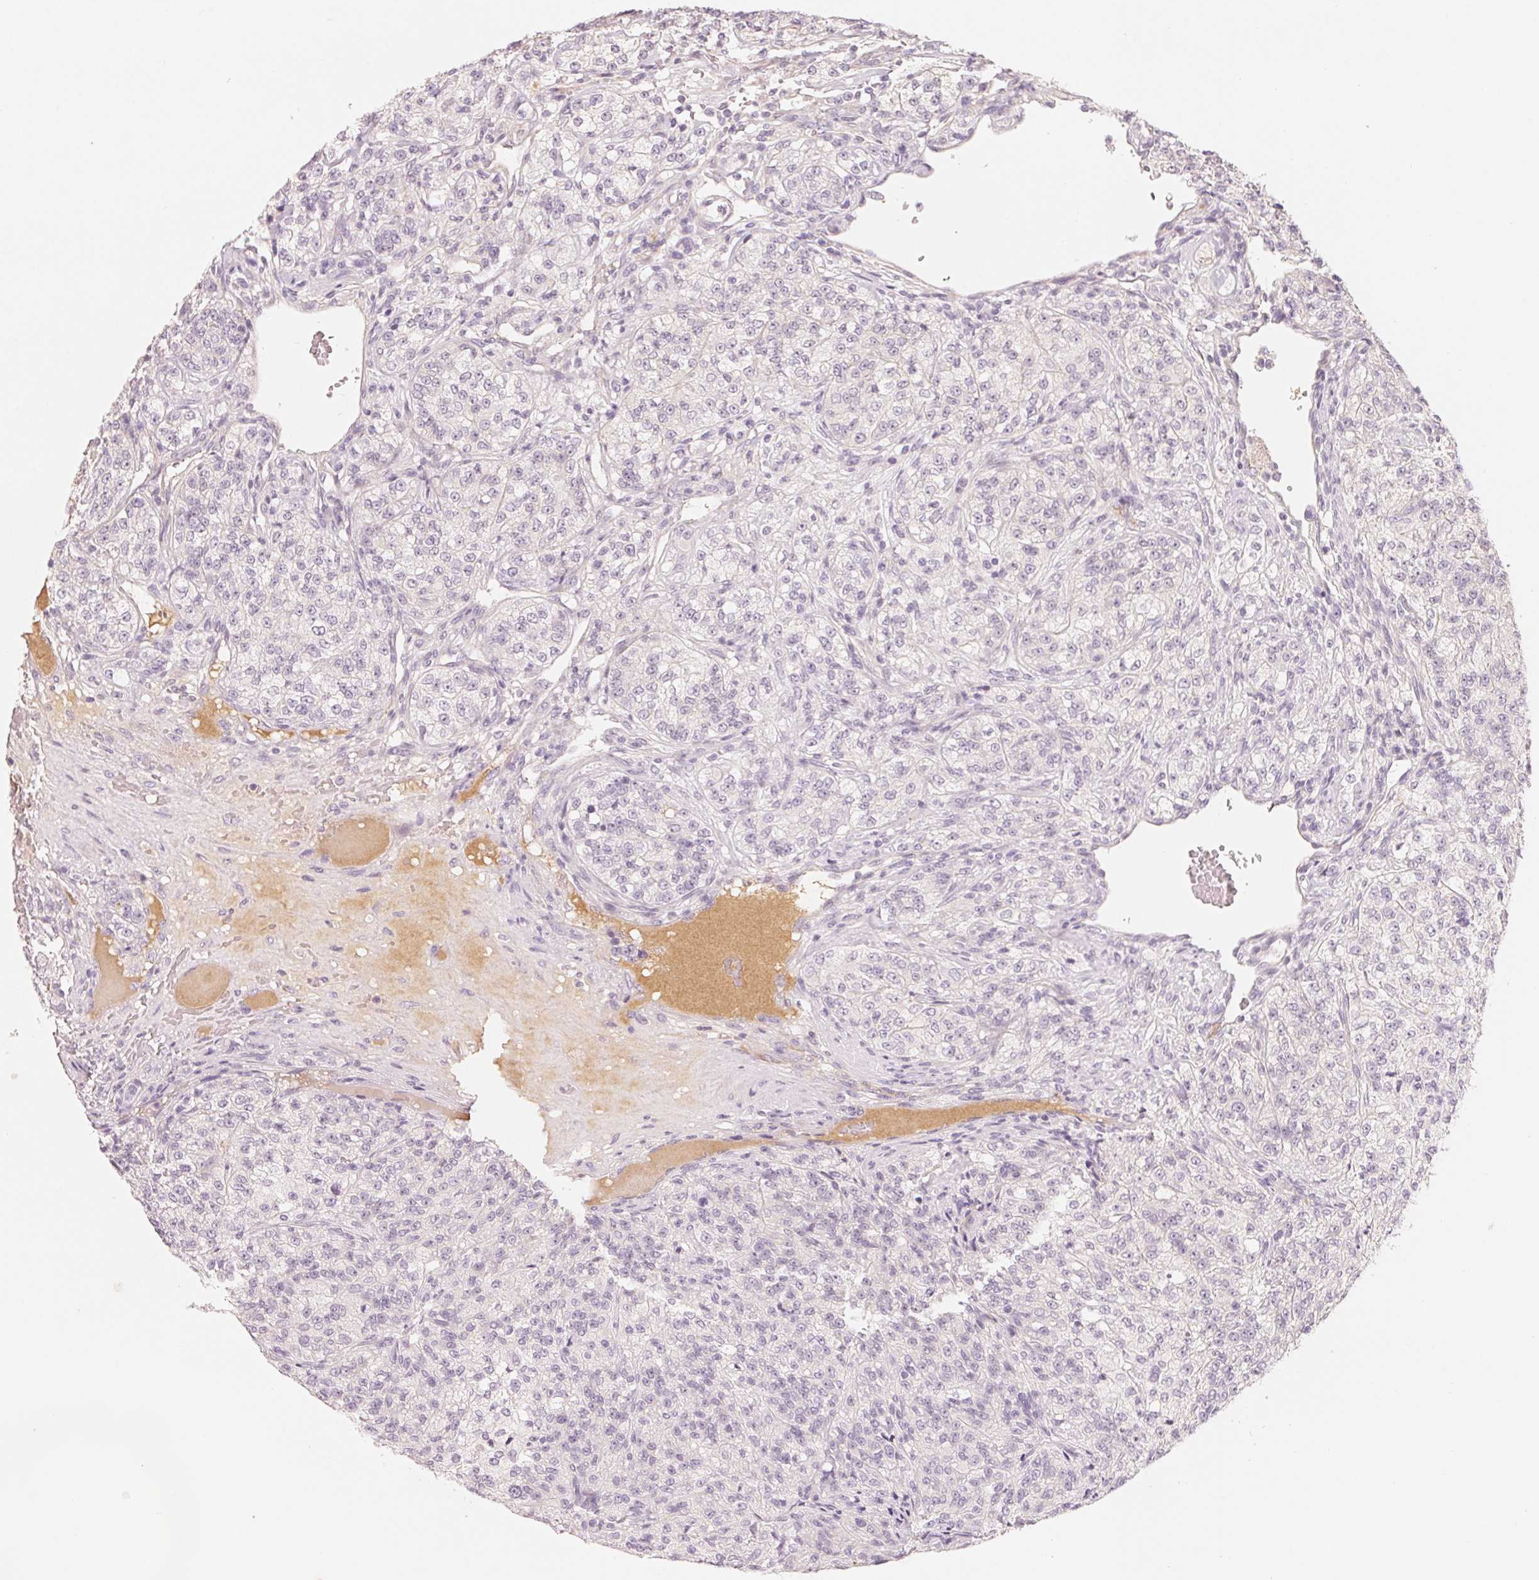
{"staining": {"intensity": "negative", "quantity": "none", "location": "none"}, "tissue": "renal cancer", "cell_type": "Tumor cells", "image_type": "cancer", "snomed": [{"axis": "morphology", "description": "Adenocarcinoma, NOS"}, {"axis": "topography", "description": "Kidney"}], "caption": "The IHC histopathology image has no significant expression in tumor cells of renal cancer (adenocarcinoma) tissue. (DAB (3,3'-diaminobenzidine) IHC with hematoxylin counter stain).", "gene": "CFHR2", "patient": {"sex": "female", "age": 63}}